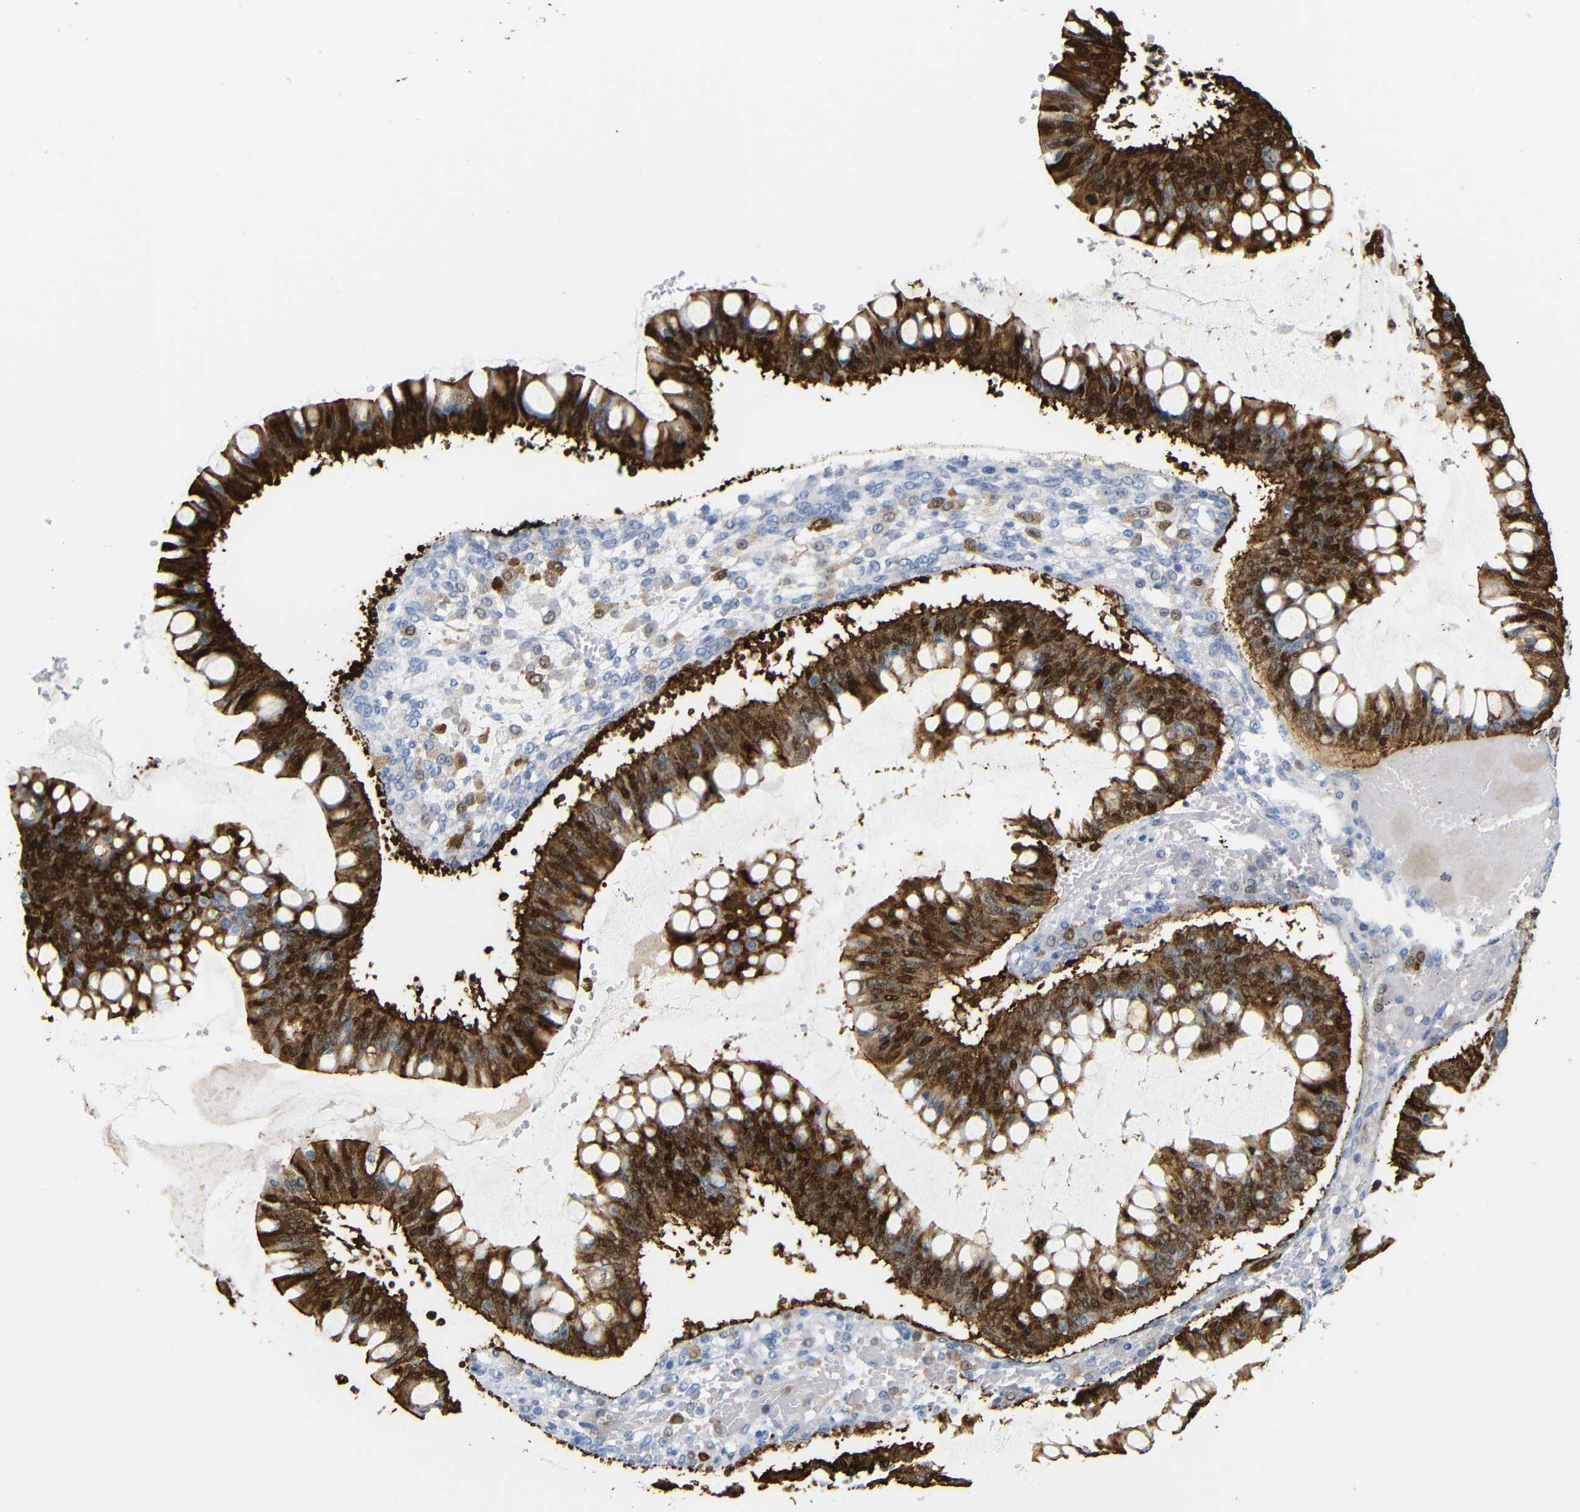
{"staining": {"intensity": "strong", "quantity": ">75%", "location": "cytoplasmic/membranous,nuclear"}, "tissue": "ovarian cancer", "cell_type": "Tumor cells", "image_type": "cancer", "snomed": [{"axis": "morphology", "description": "Cystadenocarcinoma, mucinous, NOS"}, {"axis": "topography", "description": "Ovary"}], "caption": "Immunohistochemical staining of human ovarian cancer (mucinous cystadenocarcinoma) exhibits high levels of strong cytoplasmic/membranous and nuclear staining in approximately >75% of tumor cells. (Brightfield microscopy of DAB IHC at high magnification).", "gene": "MT1A", "patient": {"sex": "female", "age": 73}}